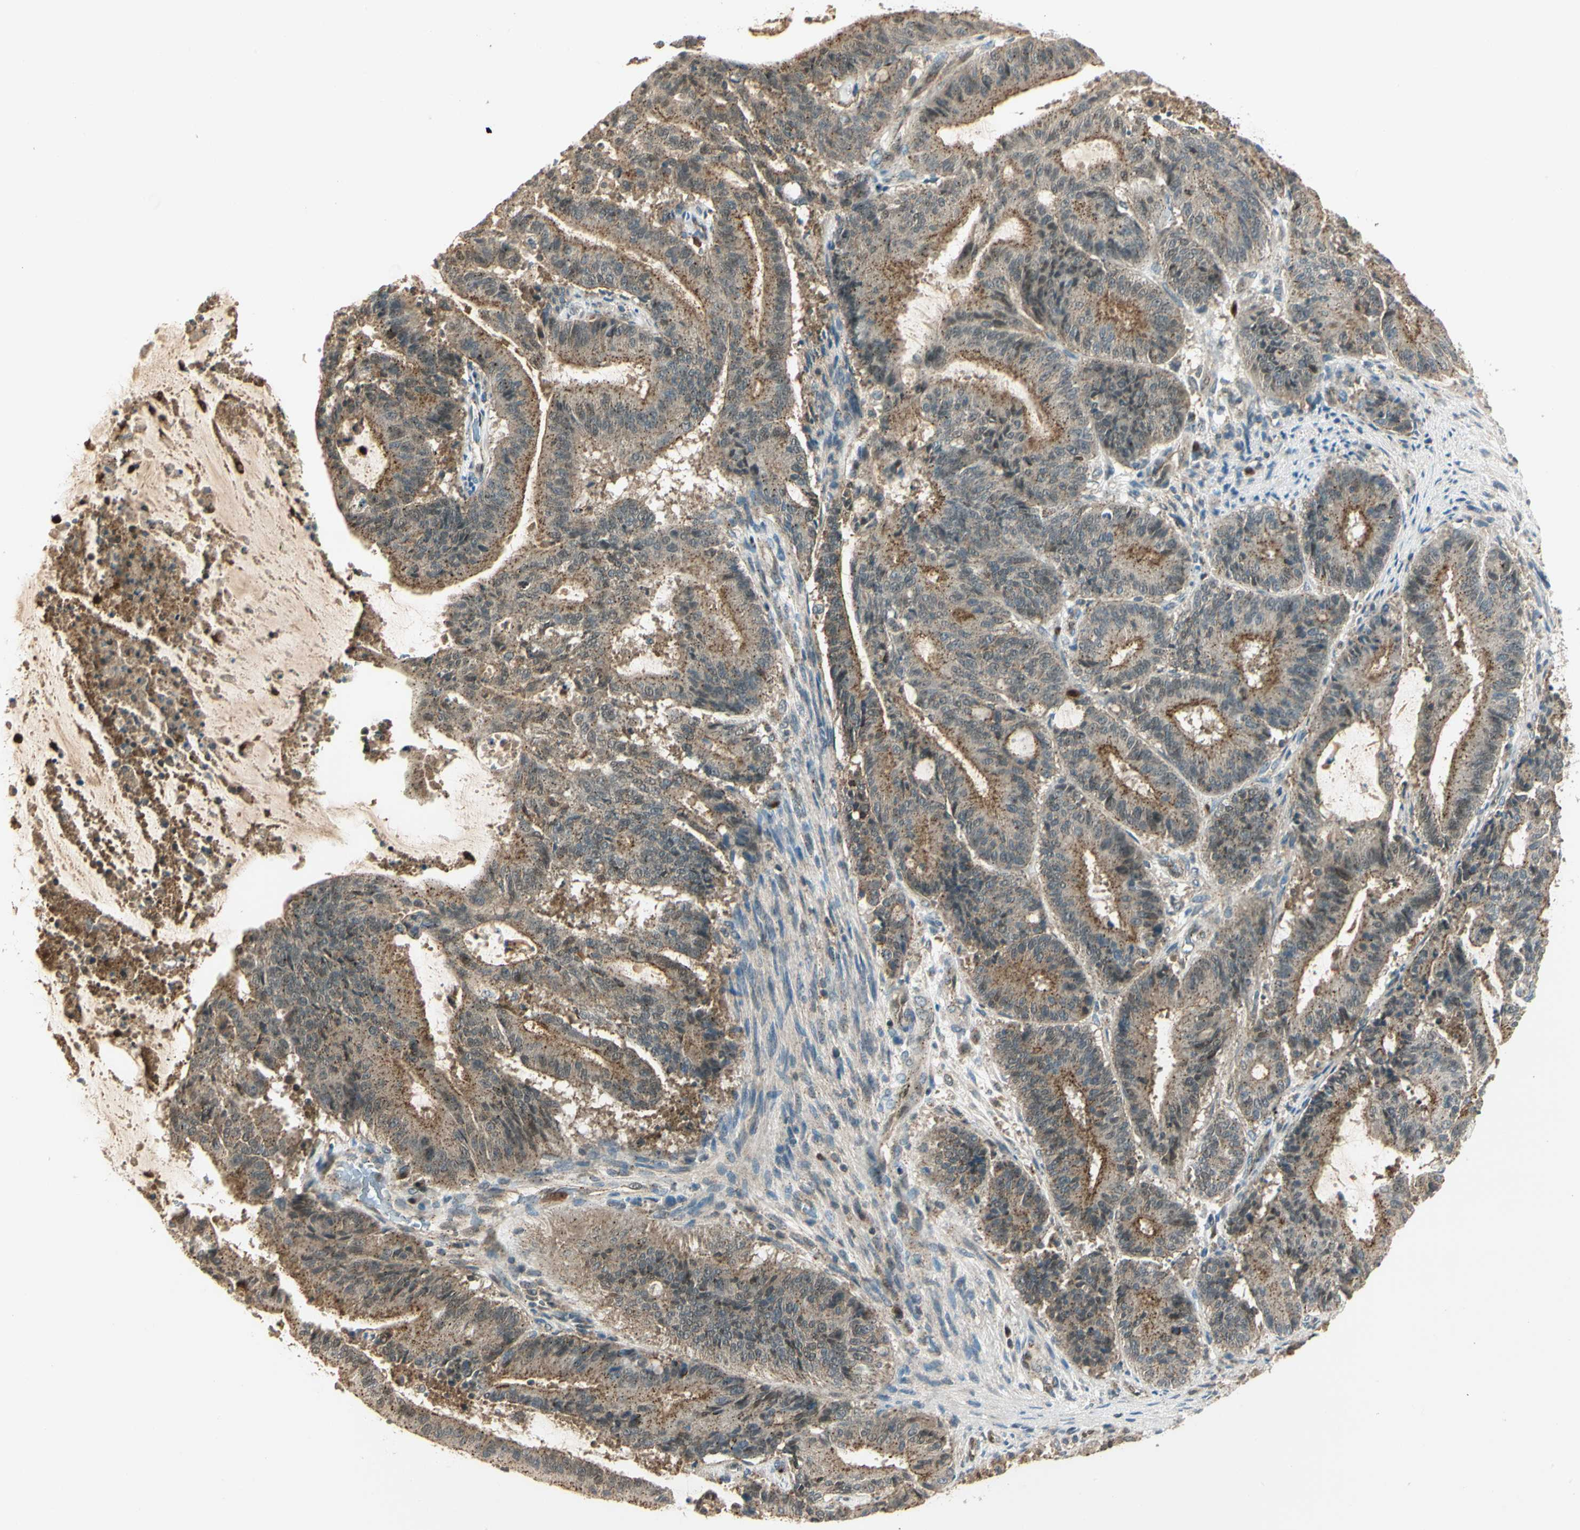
{"staining": {"intensity": "moderate", "quantity": "25%-75%", "location": "cytoplasmic/membranous"}, "tissue": "liver cancer", "cell_type": "Tumor cells", "image_type": "cancer", "snomed": [{"axis": "morphology", "description": "Cholangiocarcinoma"}, {"axis": "topography", "description": "Liver"}], "caption": "Approximately 25%-75% of tumor cells in liver cancer (cholangiocarcinoma) show moderate cytoplasmic/membranous protein staining as visualized by brown immunohistochemical staining.", "gene": "LTA4H", "patient": {"sex": "female", "age": 73}}